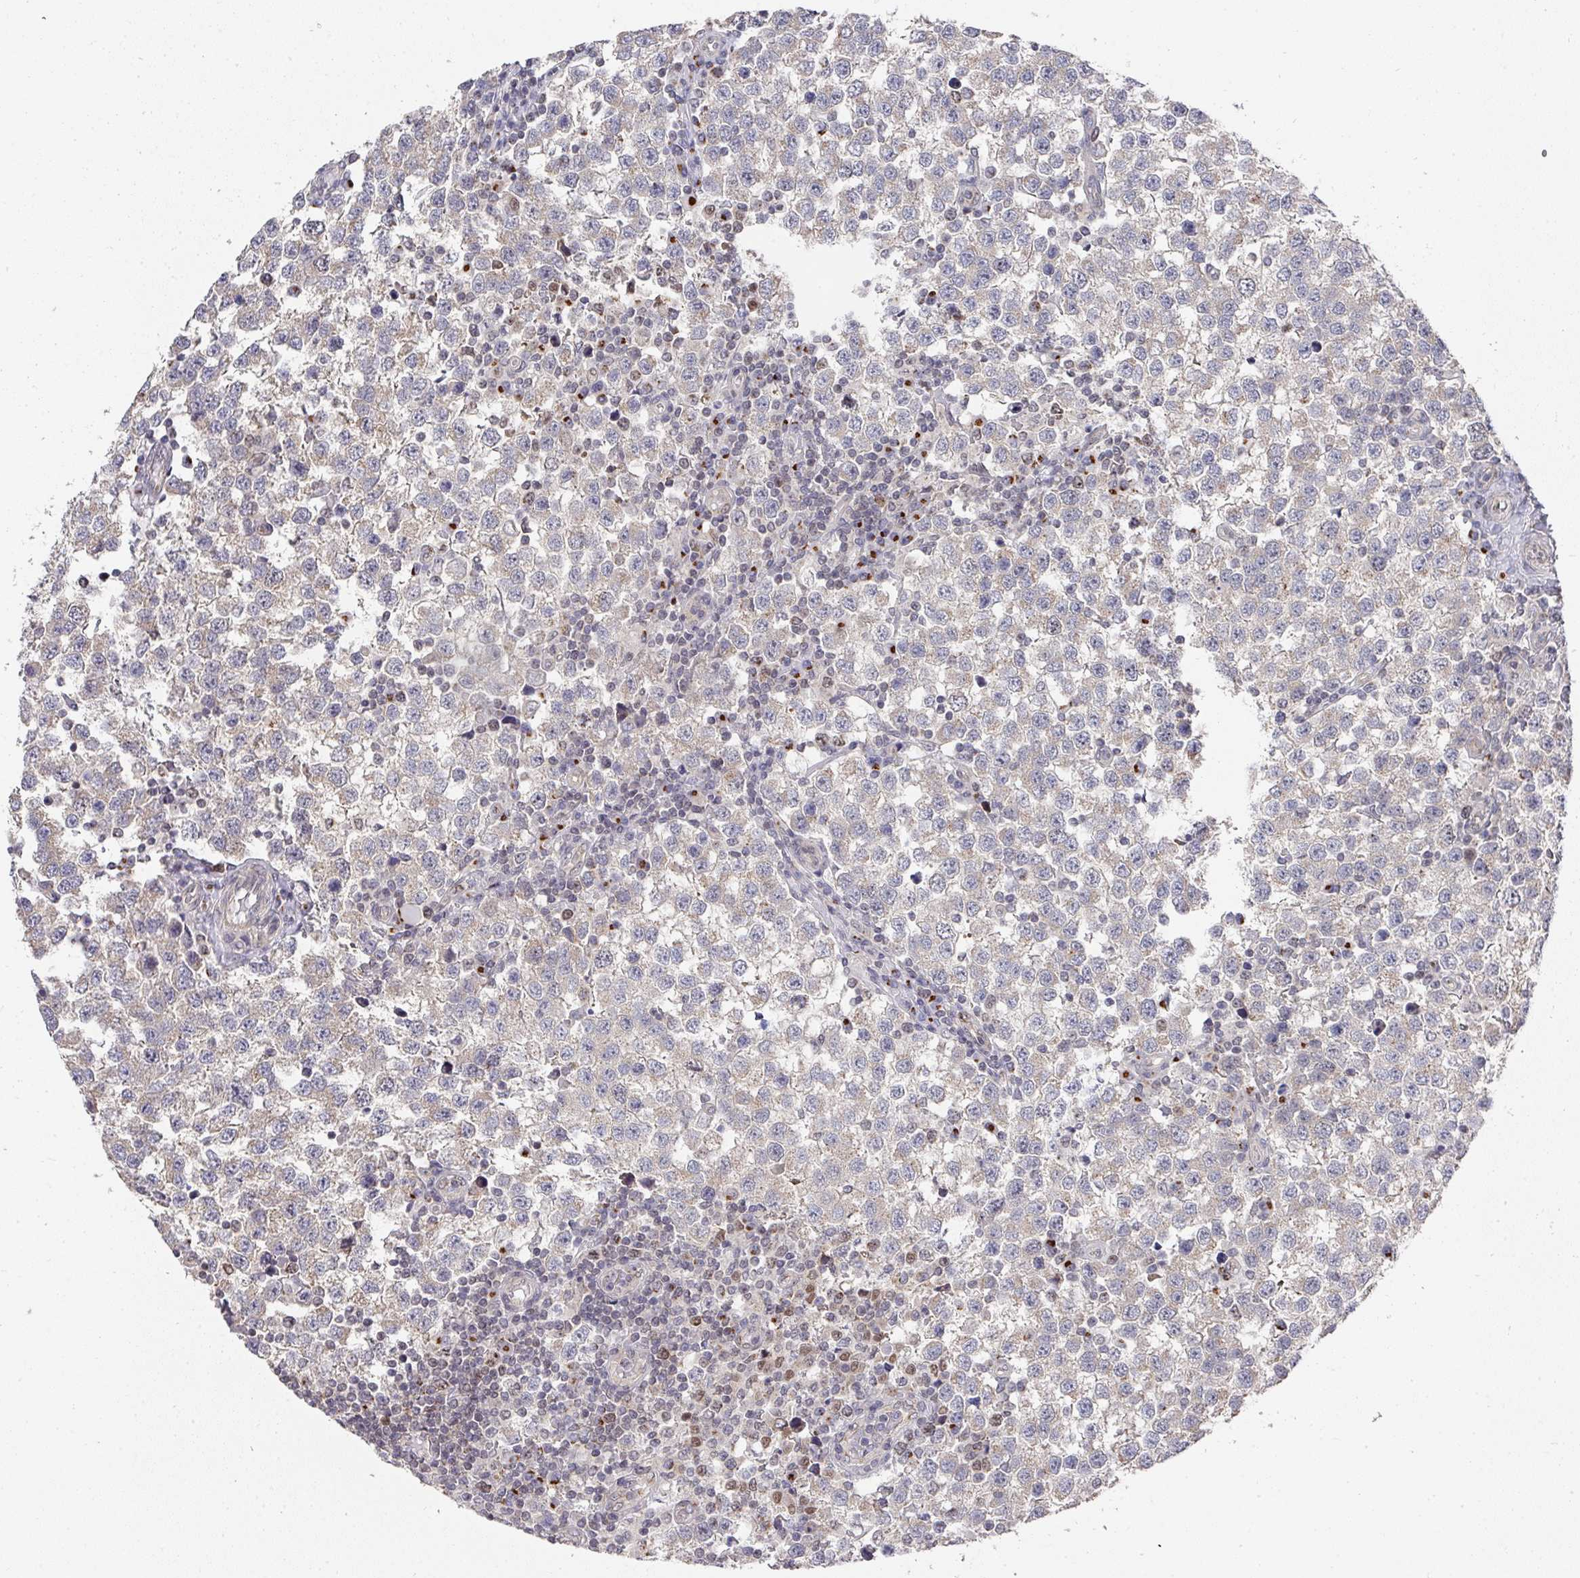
{"staining": {"intensity": "negative", "quantity": "none", "location": "none"}, "tissue": "testis cancer", "cell_type": "Tumor cells", "image_type": "cancer", "snomed": [{"axis": "morphology", "description": "Seminoma, NOS"}, {"axis": "topography", "description": "Testis"}], "caption": "This is a photomicrograph of IHC staining of testis cancer (seminoma), which shows no expression in tumor cells.", "gene": "C18orf25", "patient": {"sex": "male", "age": 34}}